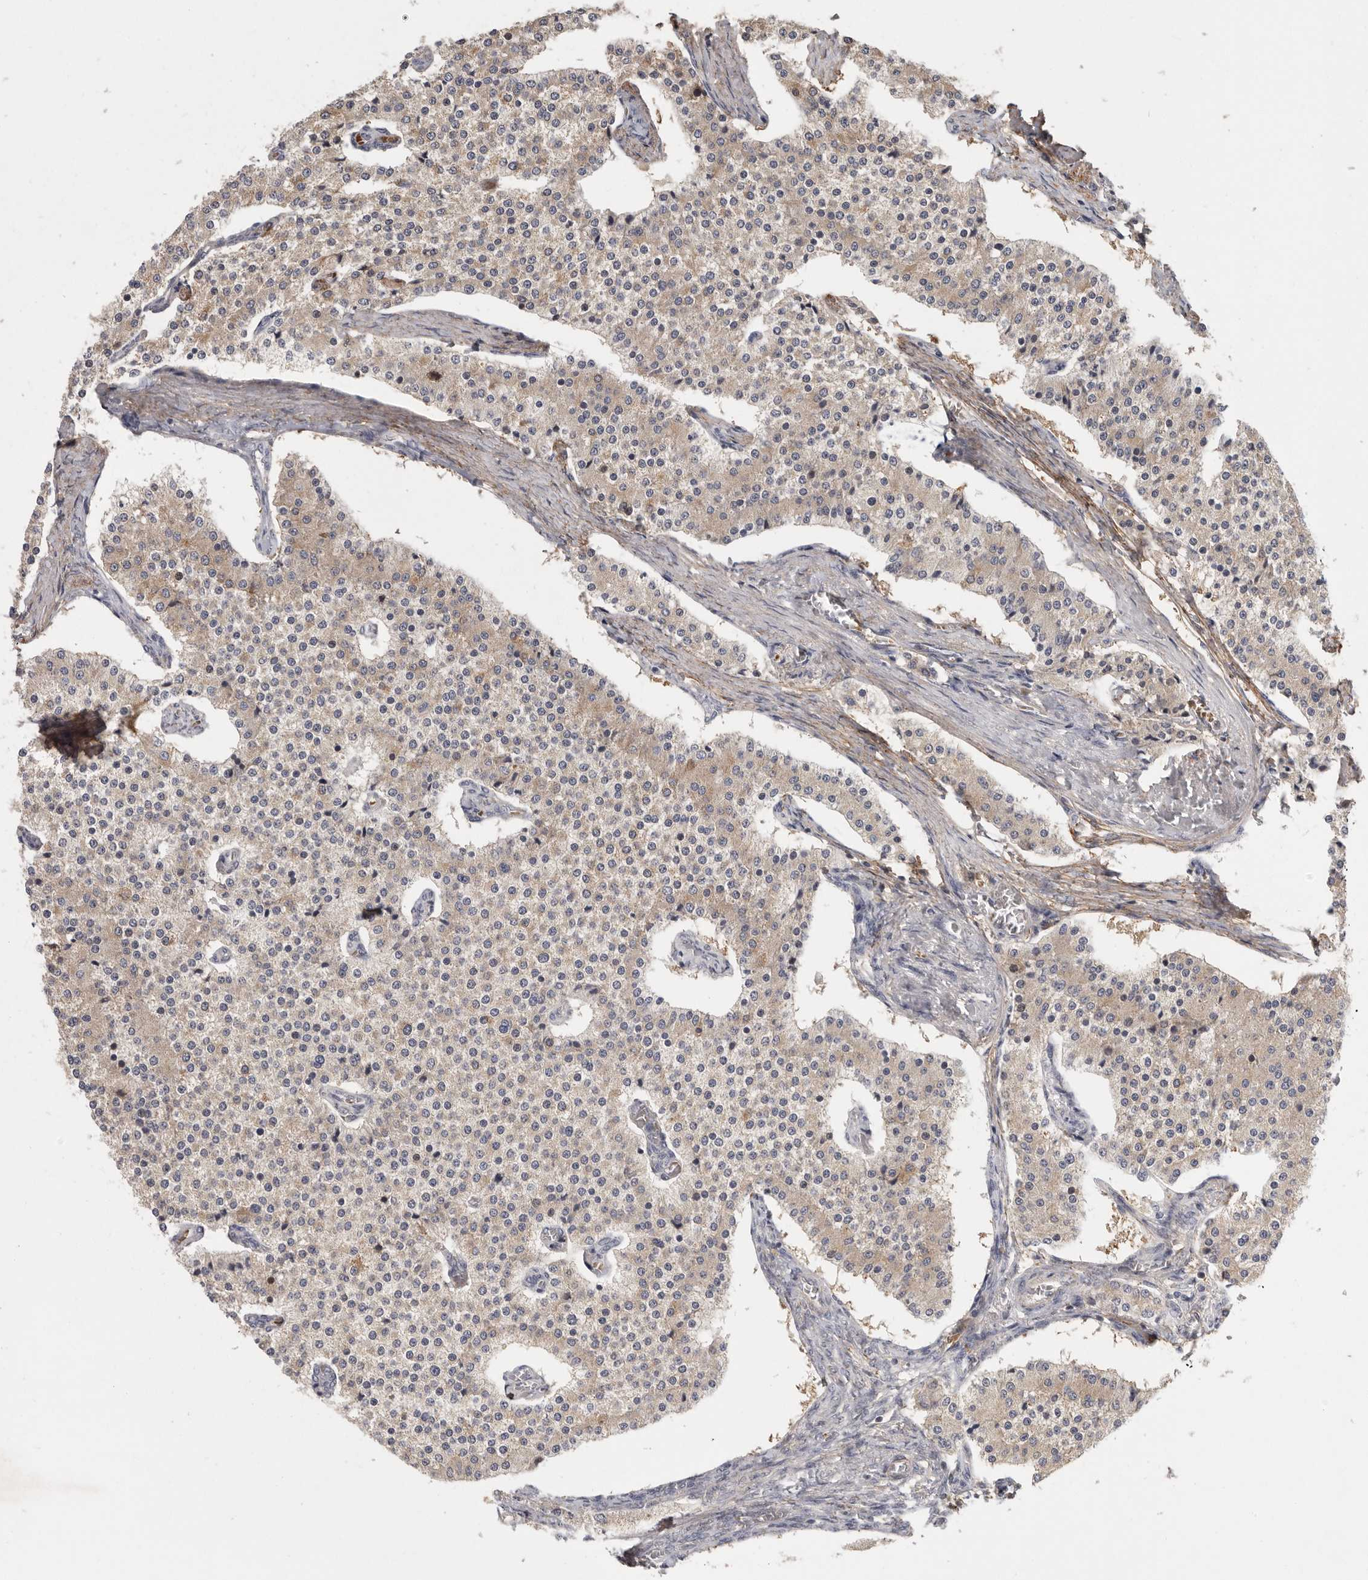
{"staining": {"intensity": "weak", "quantity": "25%-75%", "location": "cytoplasmic/membranous"}, "tissue": "carcinoid", "cell_type": "Tumor cells", "image_type": "cancer", "snomed": [{"axis": "morphology", "description": "Carcinoid, malignant, NOS"}, {"axis": "topography", "description": "Colon"}], "caption": "Carcinoid stained with DAB (3,3'-diaminobenzidine) IHC demonstrates low levels of weak cytoplasmic/membranous expression in about 25%-75% of tumor cells.", "gene": "CFAP298", "patient": {"sex": "female", "age": 52}}